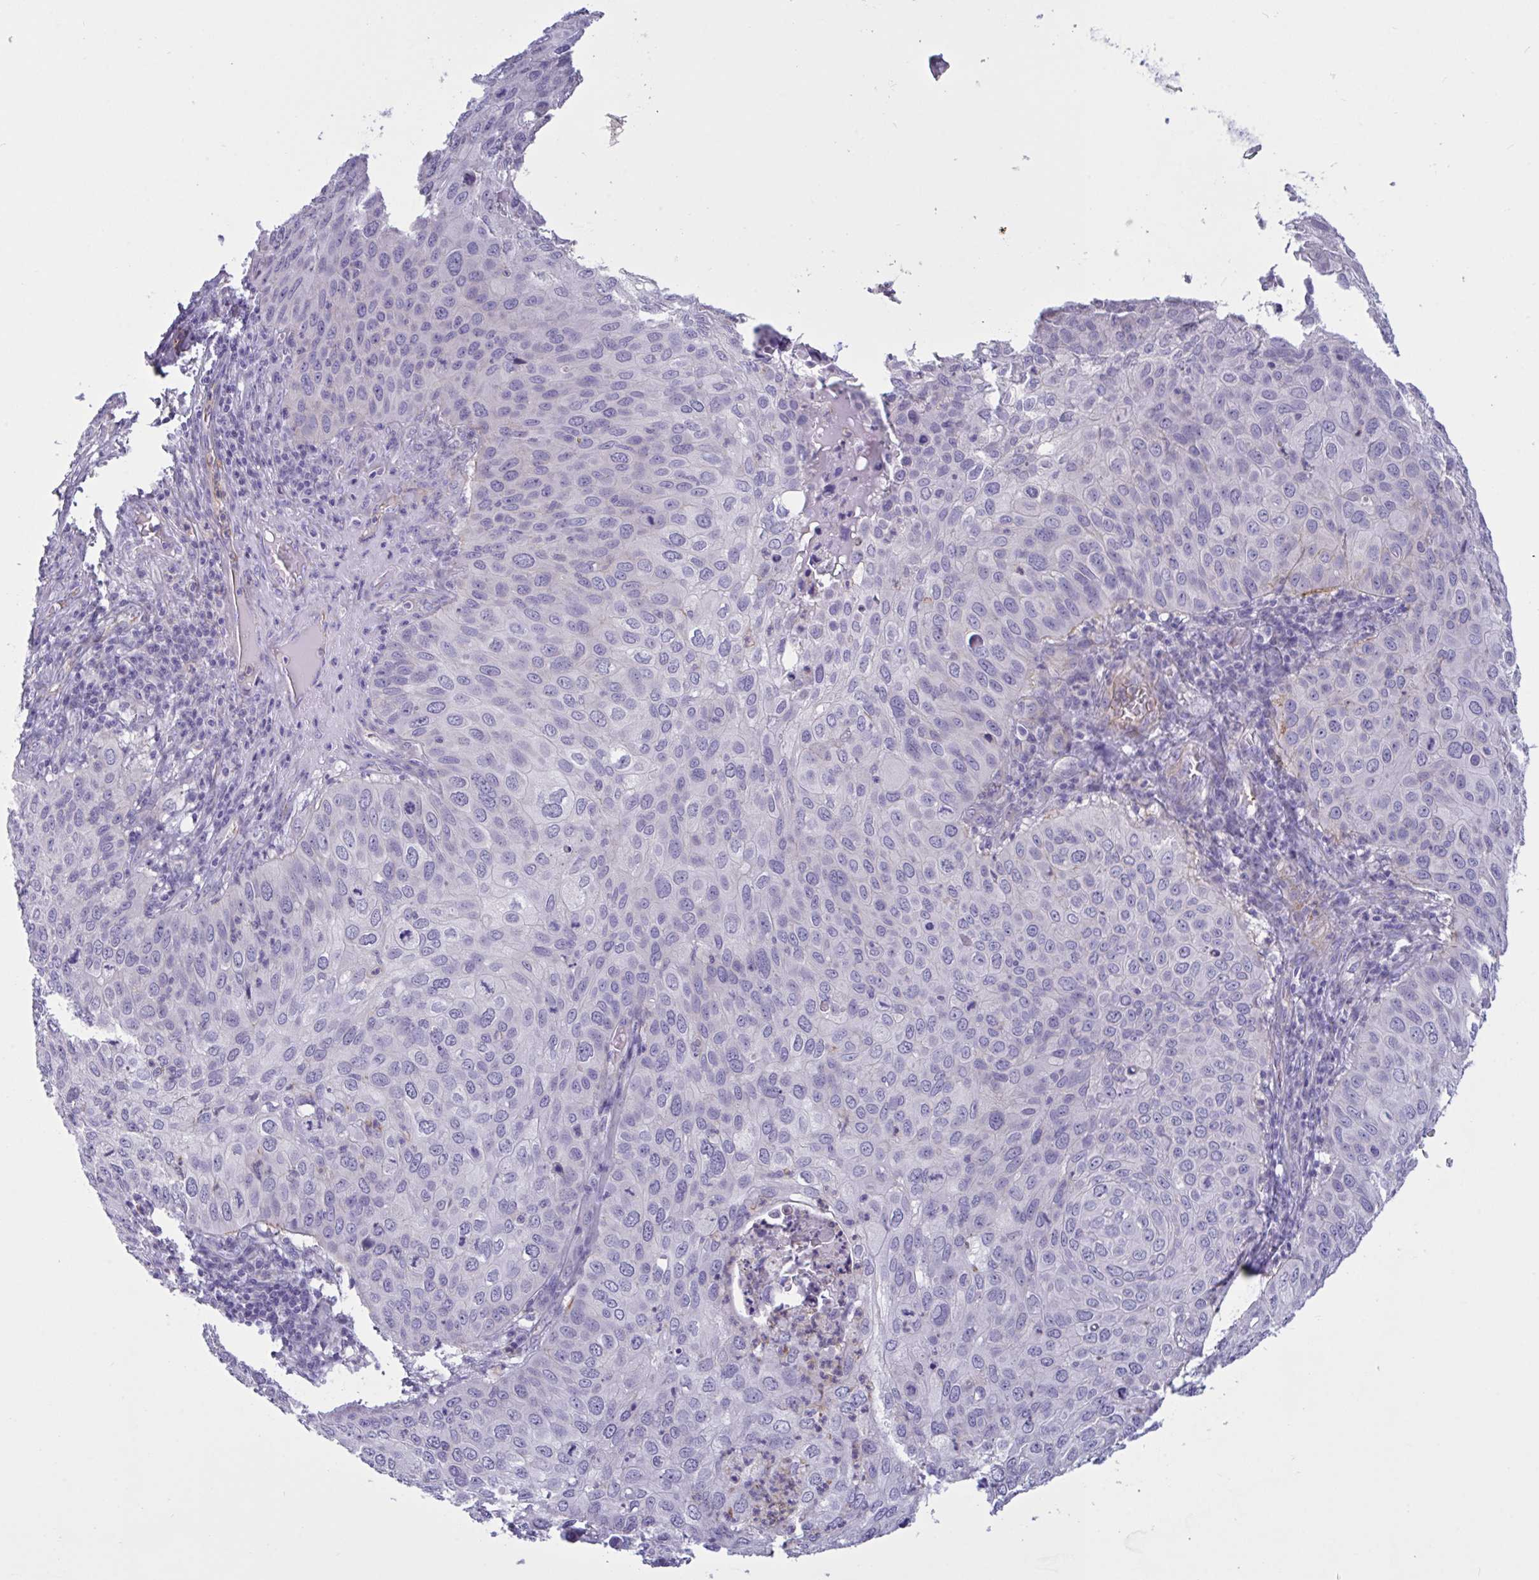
{"staining": {"intensity": "negative", "quantity": "none", "location": "none"}, "tissue": "skin cancer", "cell_type": "Tumor cells", "image_type": "cancer", "snomed": [{"axis": "morphology", "description": "Squamous cell carcinoma, NOS"}, {"axis": "topography", "description": "Skin"}], "caption": "An immunohistochemistry image of squamous cell carcinoma (skin) is shown. There is no staining in tumor cells of squamous cell carcinoma (skin).", "gene": "OXLD1", "patient": {"sex": "male", "age": 87}}